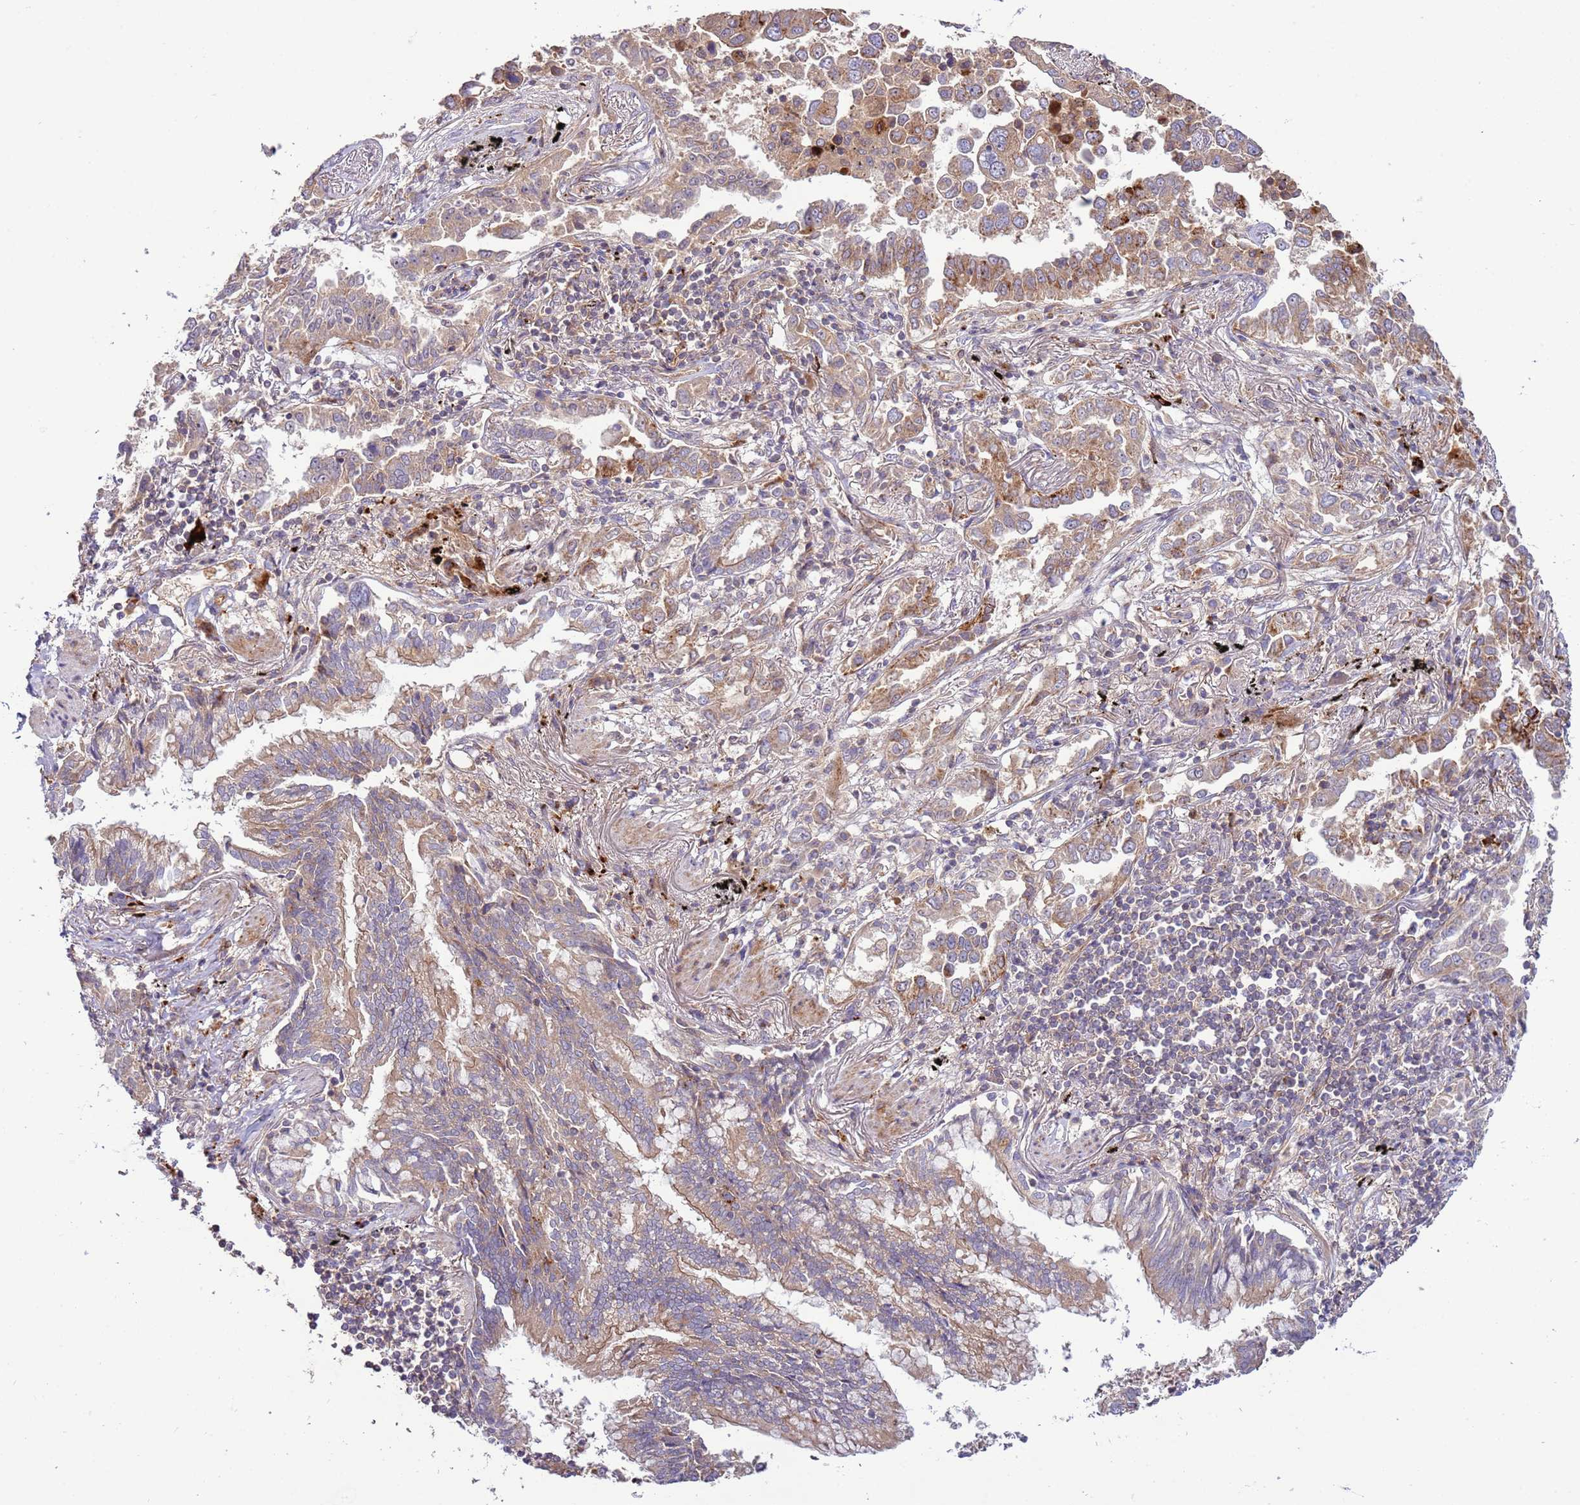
{"staining": {"intensity": "moderate", "quantity": "25%-75%", "location": "cytoplasmic/membranous"}, "tissue": "lung cancer", "cell_type": "Tumor cells", "image_type": "cancer", "snomed": [{"axis": "morphology", "description": "Adenocarcinoma, NOS"}, {"axis": "topography", "description": "Lung"}], "caption": "Protein expression analysis of lung adenocarcinoma exhibits moderate cytoplasmic/membranous positivity in approximately 25%-75% of tumor cells.", "gene": "ZNF624", "patient": {"sex": "male", "age": 67}}